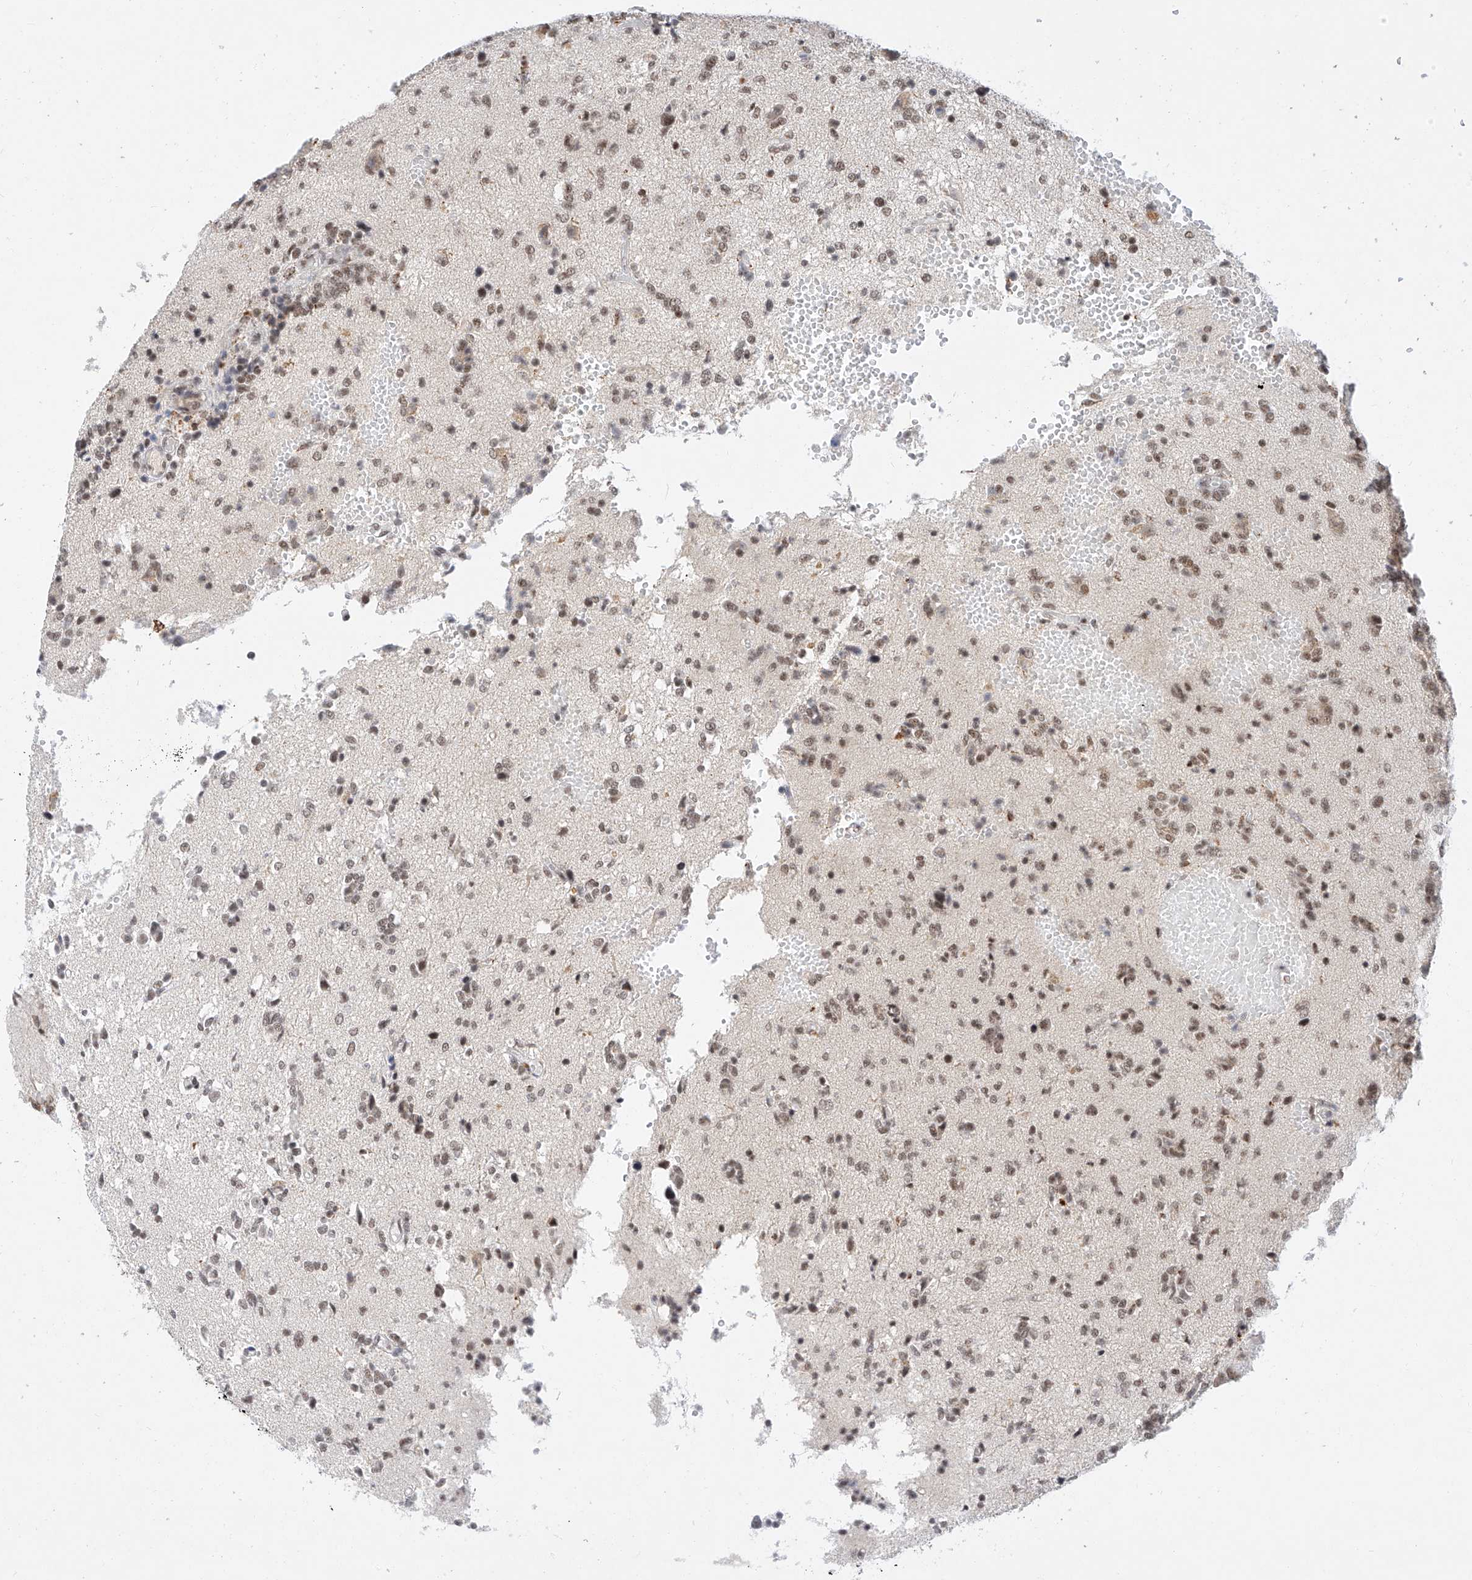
{"staining": {"intensity": "moderate", "quantity": ">75%", "location": "nuclear"}, "tissue": "glioma", "cell_type": "Tumor cells", "image_type": "cancer", "snomed": [{"axis": "morphology", "description": "Glioma, malignant, High grade"}, {"axis": "topography", "description": "Brain"}], "caption": "Immunohistochemistry of human glioma reveals medium levels of moderate nuclear expression in about >75% of tumor cells.", "gene": "NRF1", "patient": {"sex": "female", "age": 59}}